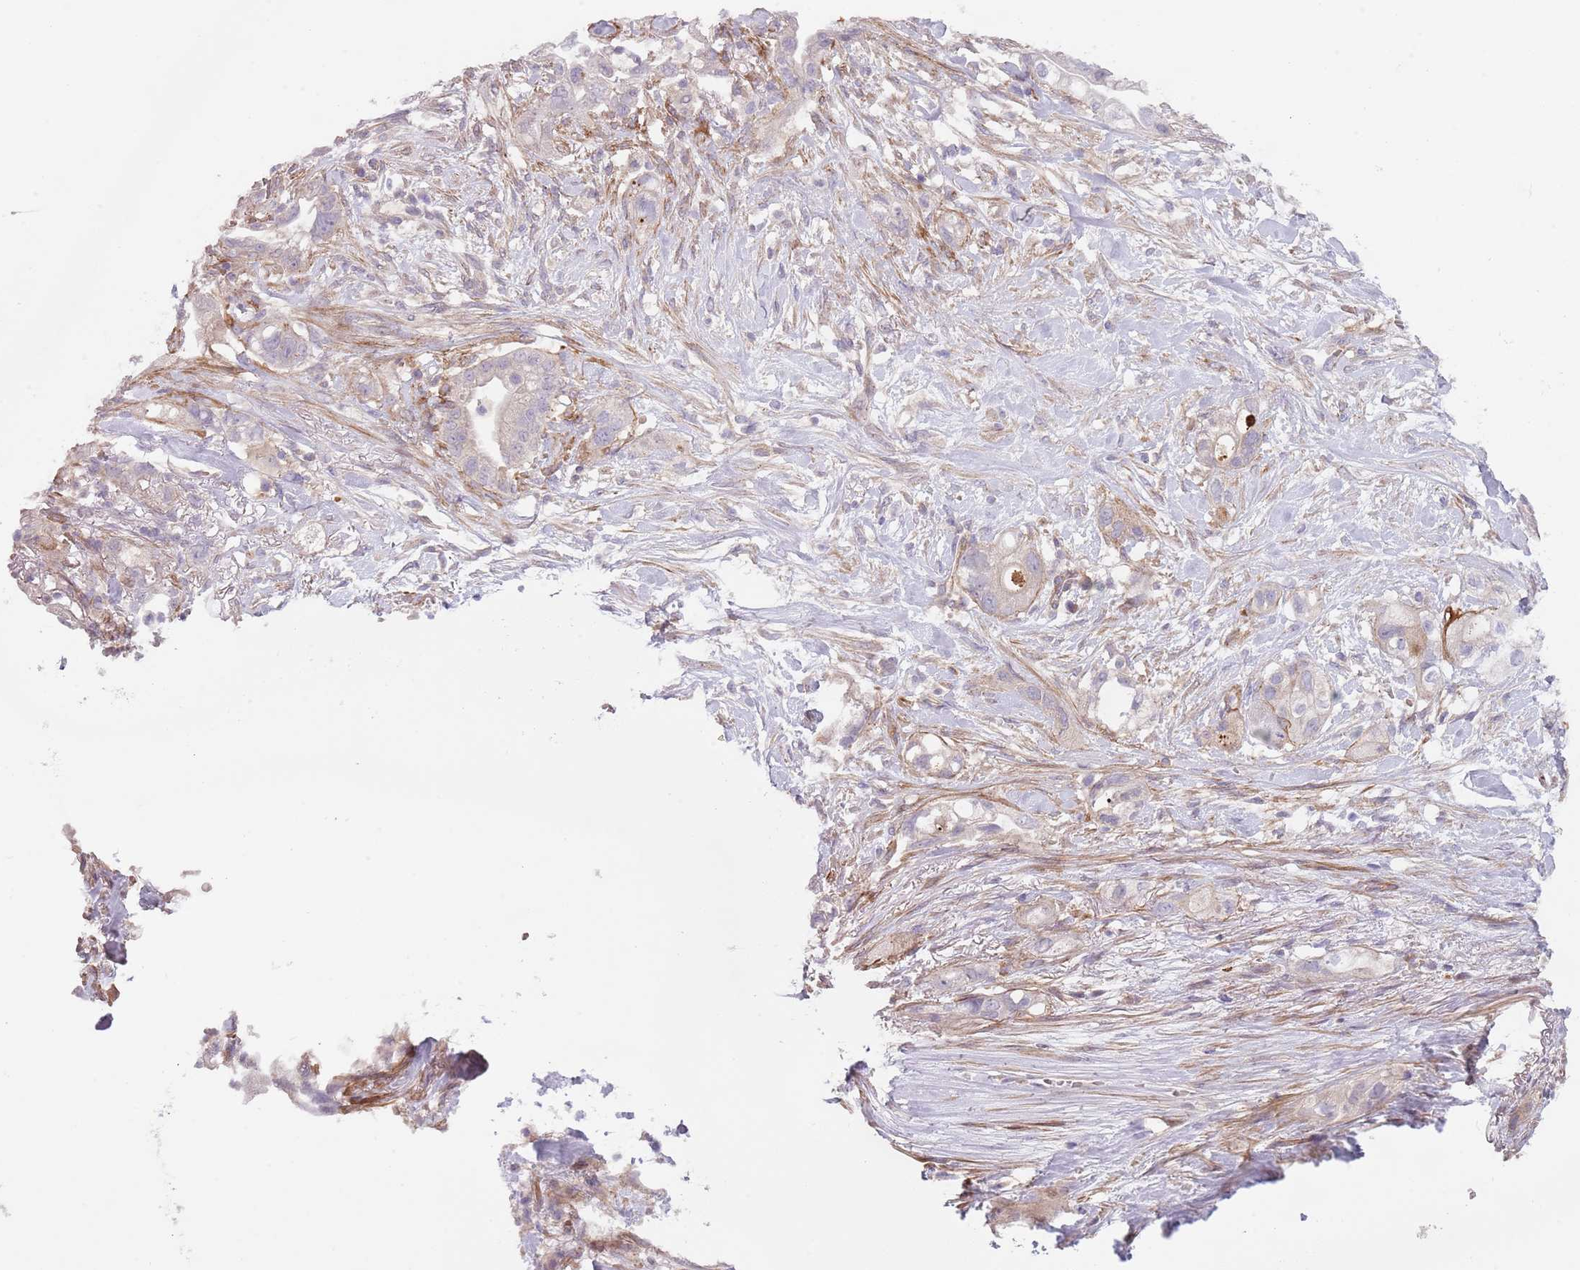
{"staining": {"intensity": "negative", "quantity": "none", "location": "none"}, "tissue": "pancreatic cancer", "cell_type": "Tumor cells", "image_type": "cancer", "snomed": [{"axis": "morphology", "description": "Adenocarcinoma, NOS"}, {"axis": "topography", "description": "Pancreas"}], "caption": "This is an IHC micrograph of pancreatic adenocarcinoma. There is no positivity in tumor cells.", "gene": "TINAGL1", "patient": {"sex": "male", "age": 44}}